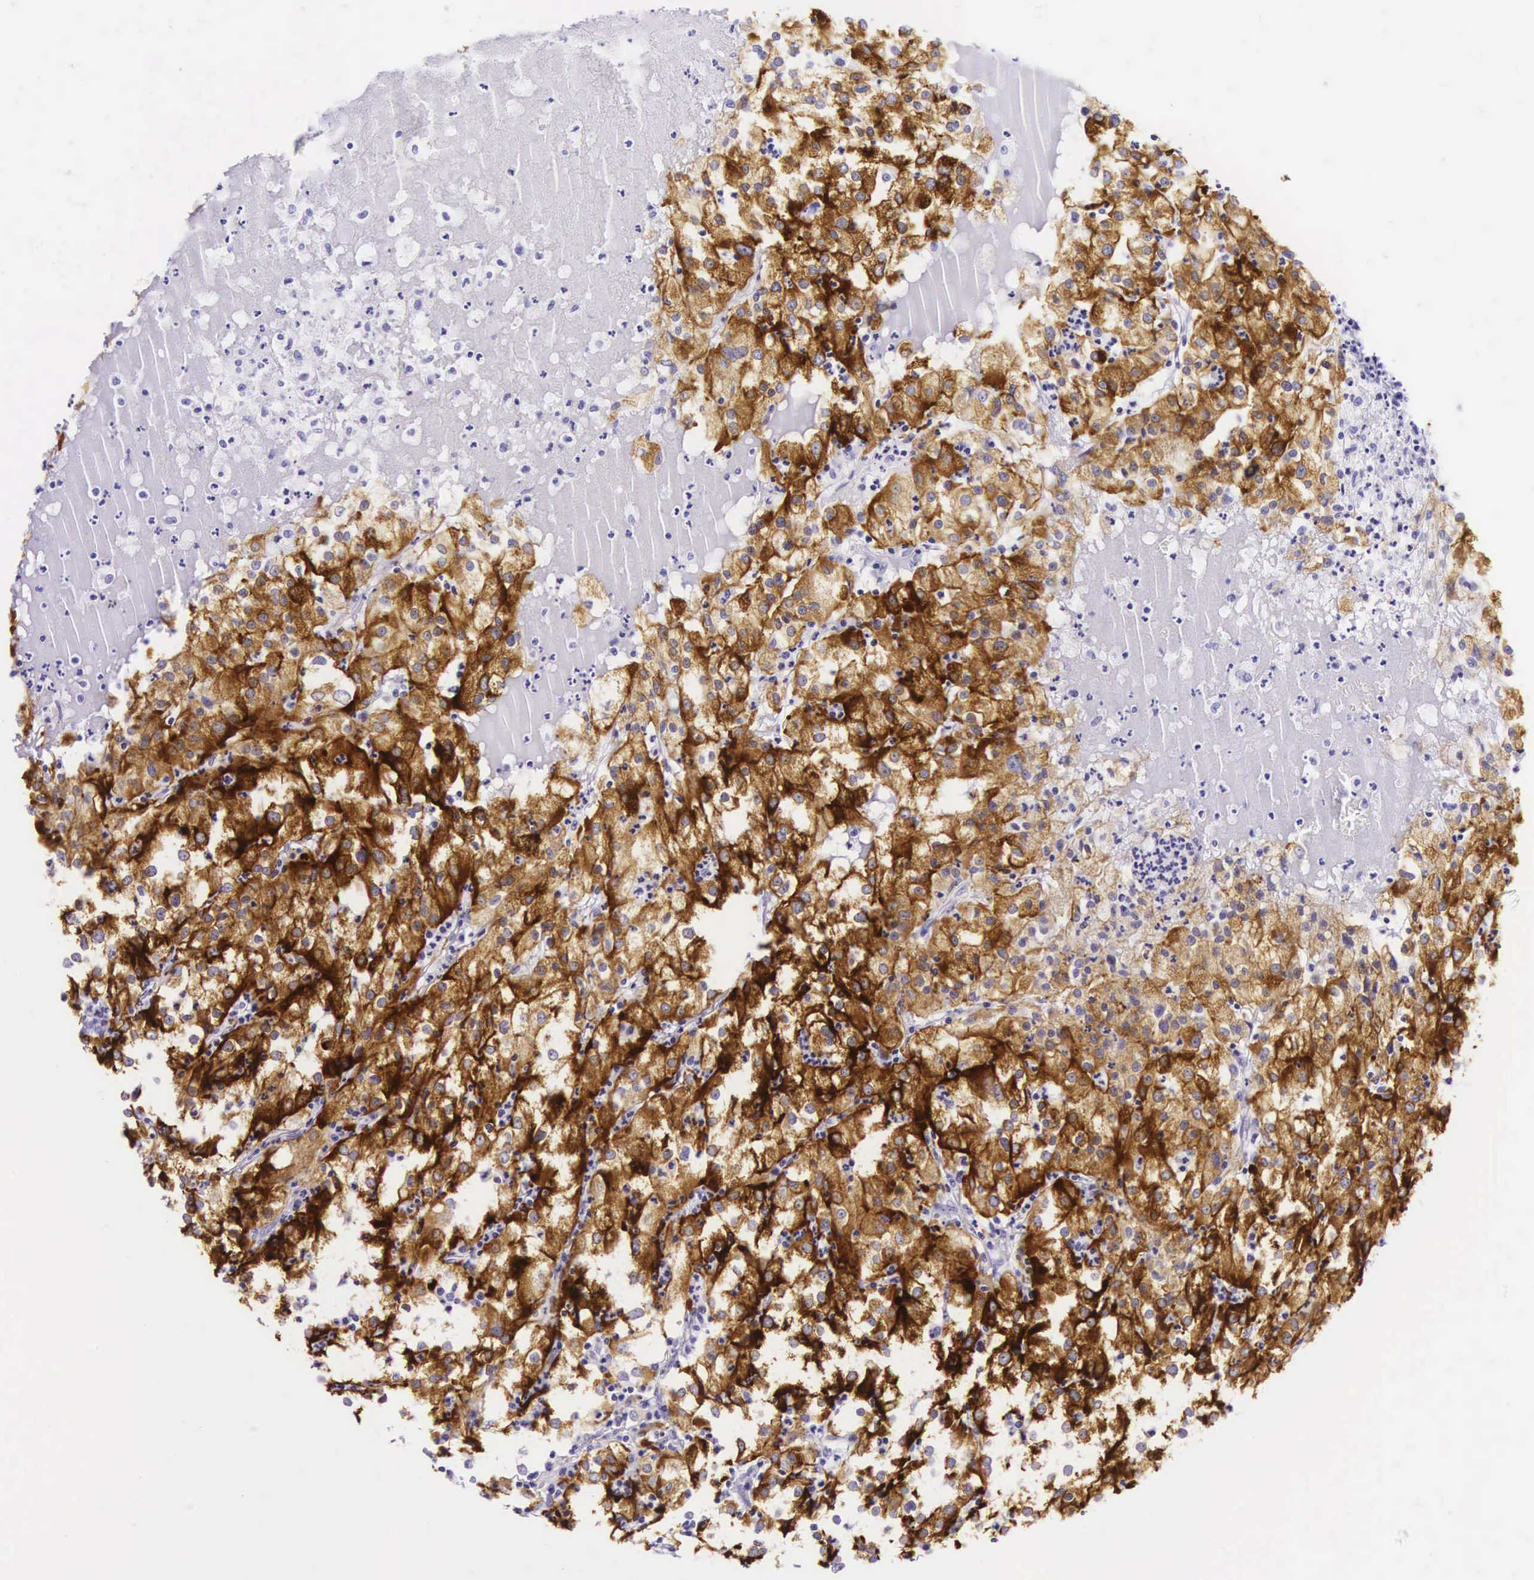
{"staining": {"intensity": "strong", "quantity": ">75%", "location": "cytoplasmic/membranous"}, "tissue": "renal cancer", "cell_type": "Tumor cells", "image_type": "cancer", "snomed": [{"axis": "morphology", "description": "Adenocarcinoma, NOS"}, {"axis": "topography", "description": "Kidney"}], "caption": "Strong cytoplasmic/membranous expression is appreciated in approximately >75% of tumor cells in renal adenocarcinoma.", "gene": "KRT18", "patient": {"sex": "male", "age": 59}}